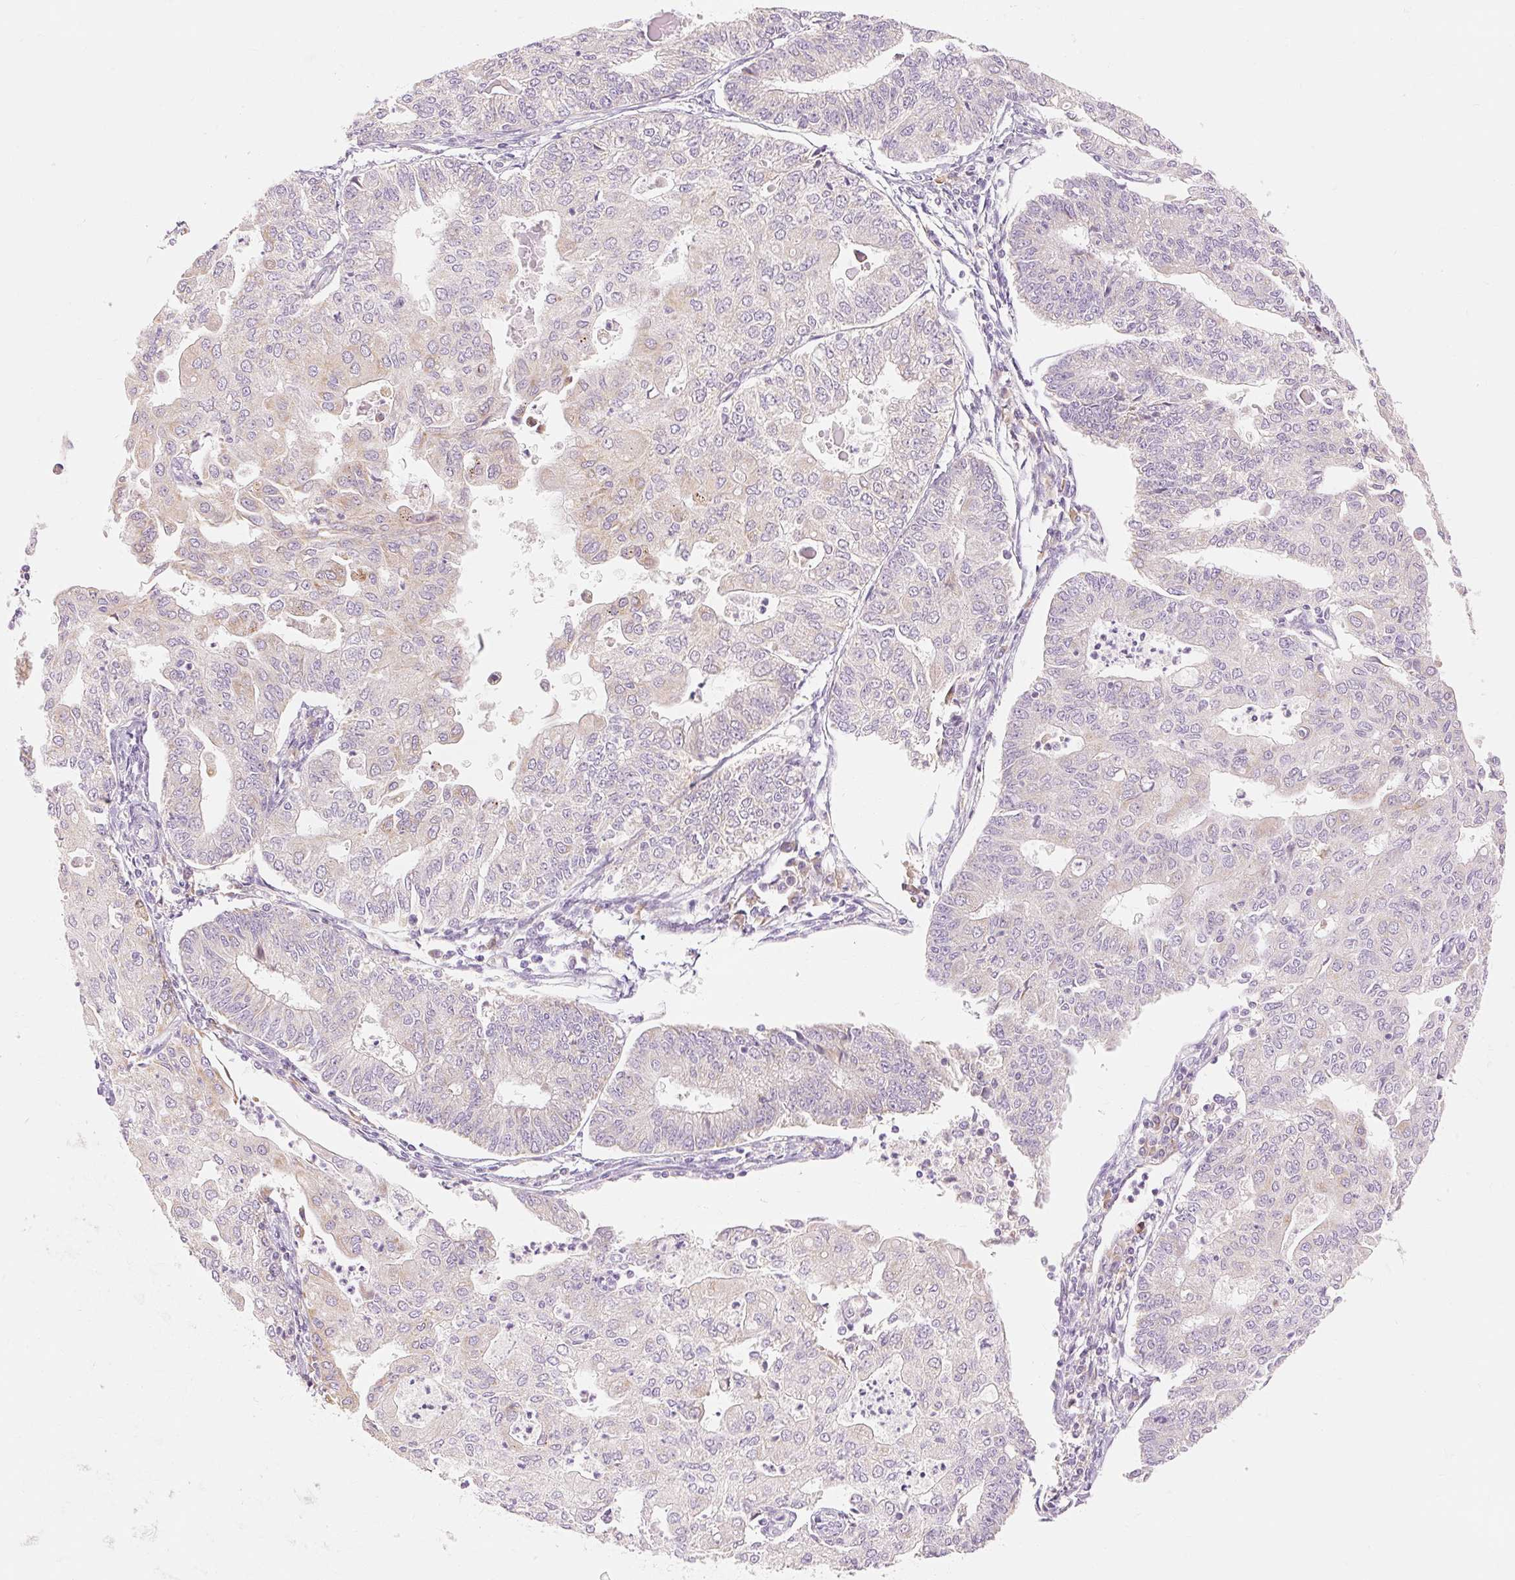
{"staining": {"intensity": "negative", "quantity": "none", "location": "none"}, "tissue": "endometrial cancer", "cell_type": "Tumor cells", "image_type": "cancer", "snomed": [{"axis": "morphology", "description": "Adenocarcinoma, NOS"}, {"axis": "topography", "description": "Endometrium"}], "caption": "The photomicrograph displays no staining of tumor cells in endometrial cancer.", "gene": "MYO1D", "patient": {"sex": "female", "age": 56}}